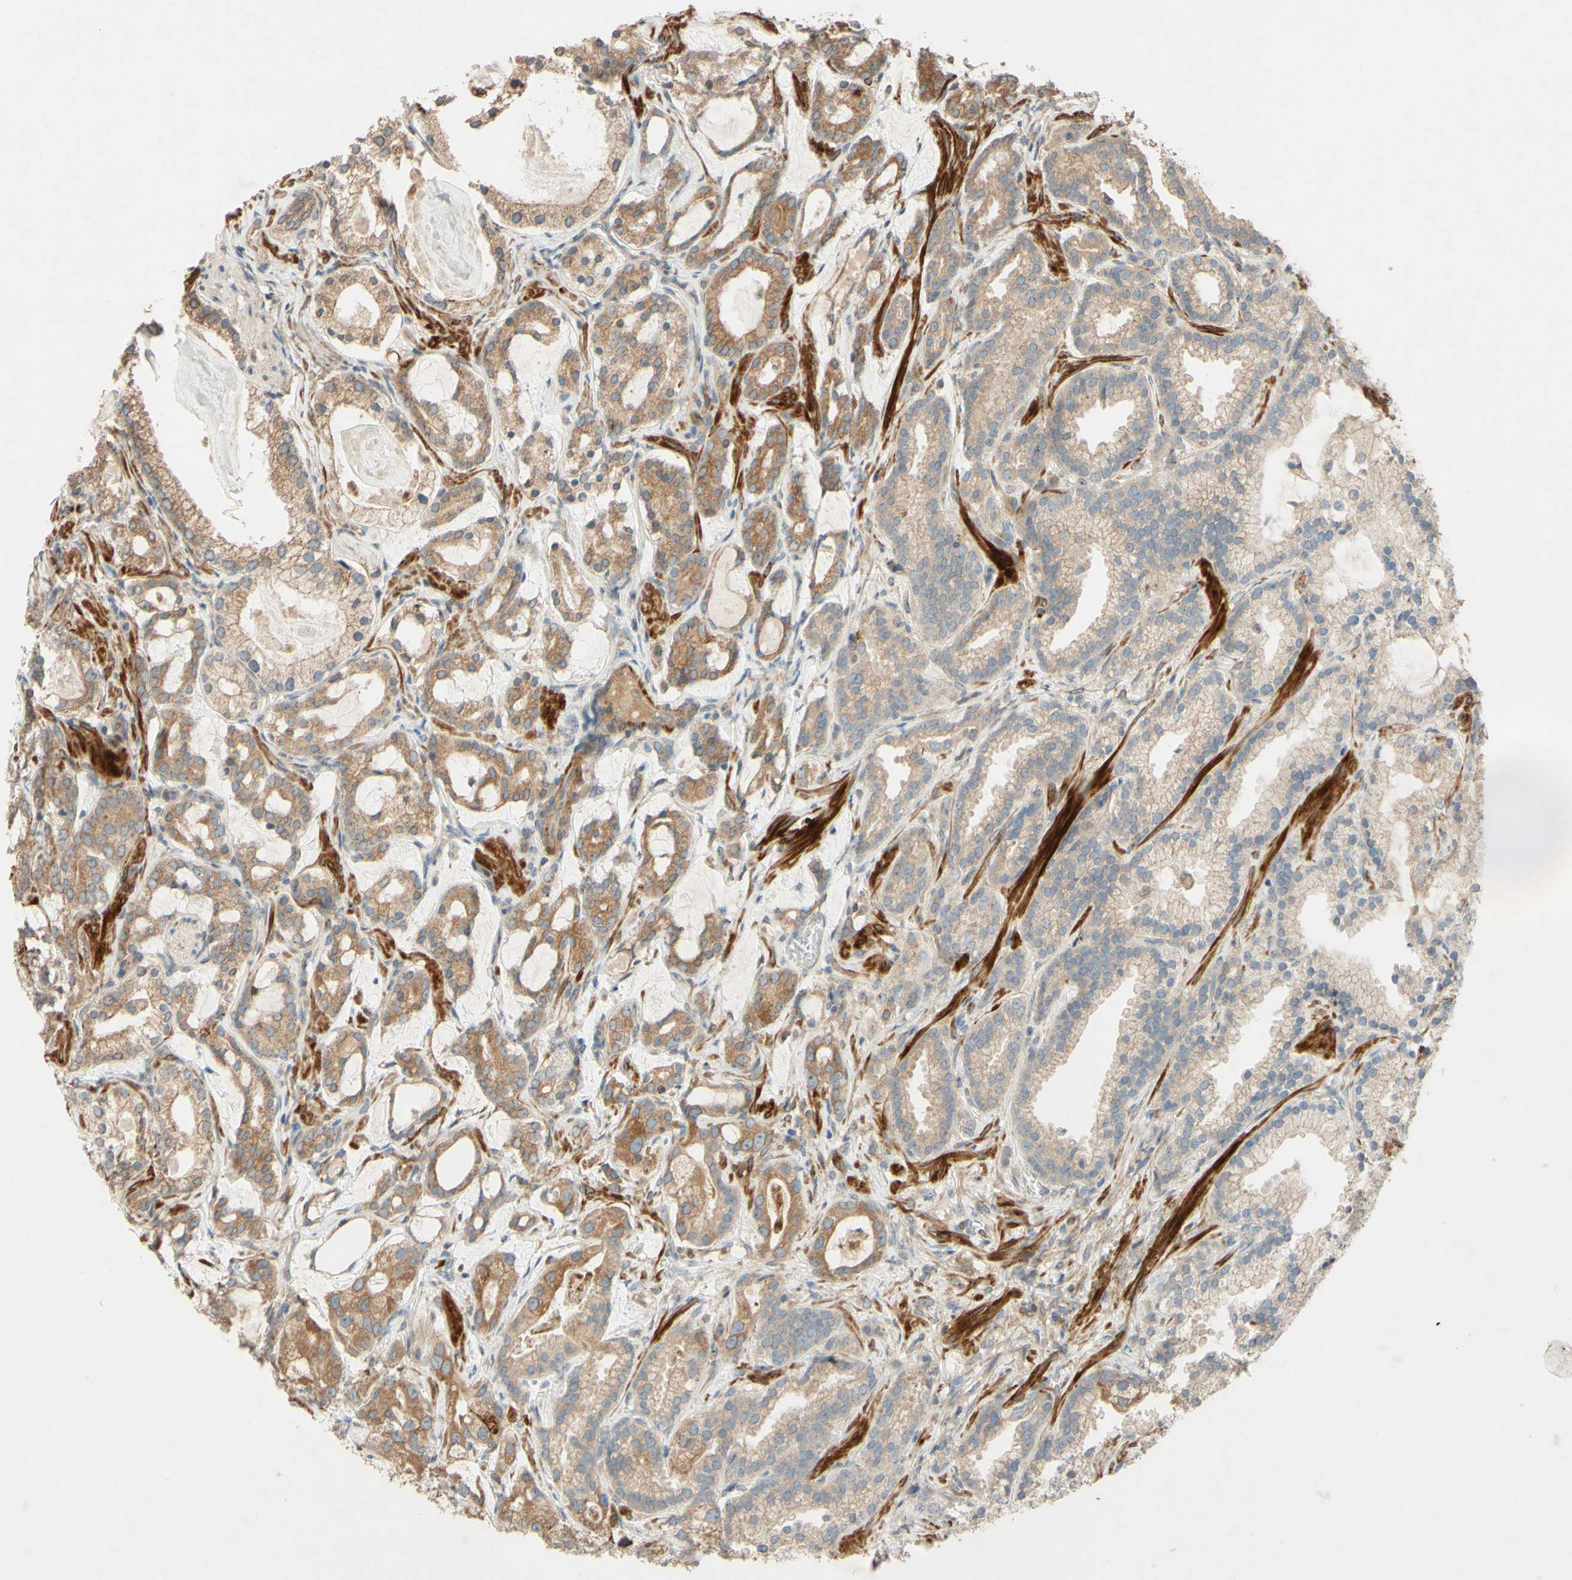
{"staining": {"intensity": "moderate", "quantity": "25%-75%", "location": "cytoplasmic/membranous,nuclear"}, "tissue": "prostate cancer", "cell_type": "Tumor cells", "image_type": "cancer", "snomed": [{"axis": "morphology", "description": "Adenocarcinoma, Low grade"}, {"axis": "topography", "description": "Prostate"}], "caption": "Prostate low-grade adenocarcinoma tissue displays moderate cytoplasmic/membranous and nuclear positivity in approximately 25%-75% of tumor cells, visualized by immunohistochemistry.", "gene": "PTPRU", "patient": {"sex": "male", "age": 59}}